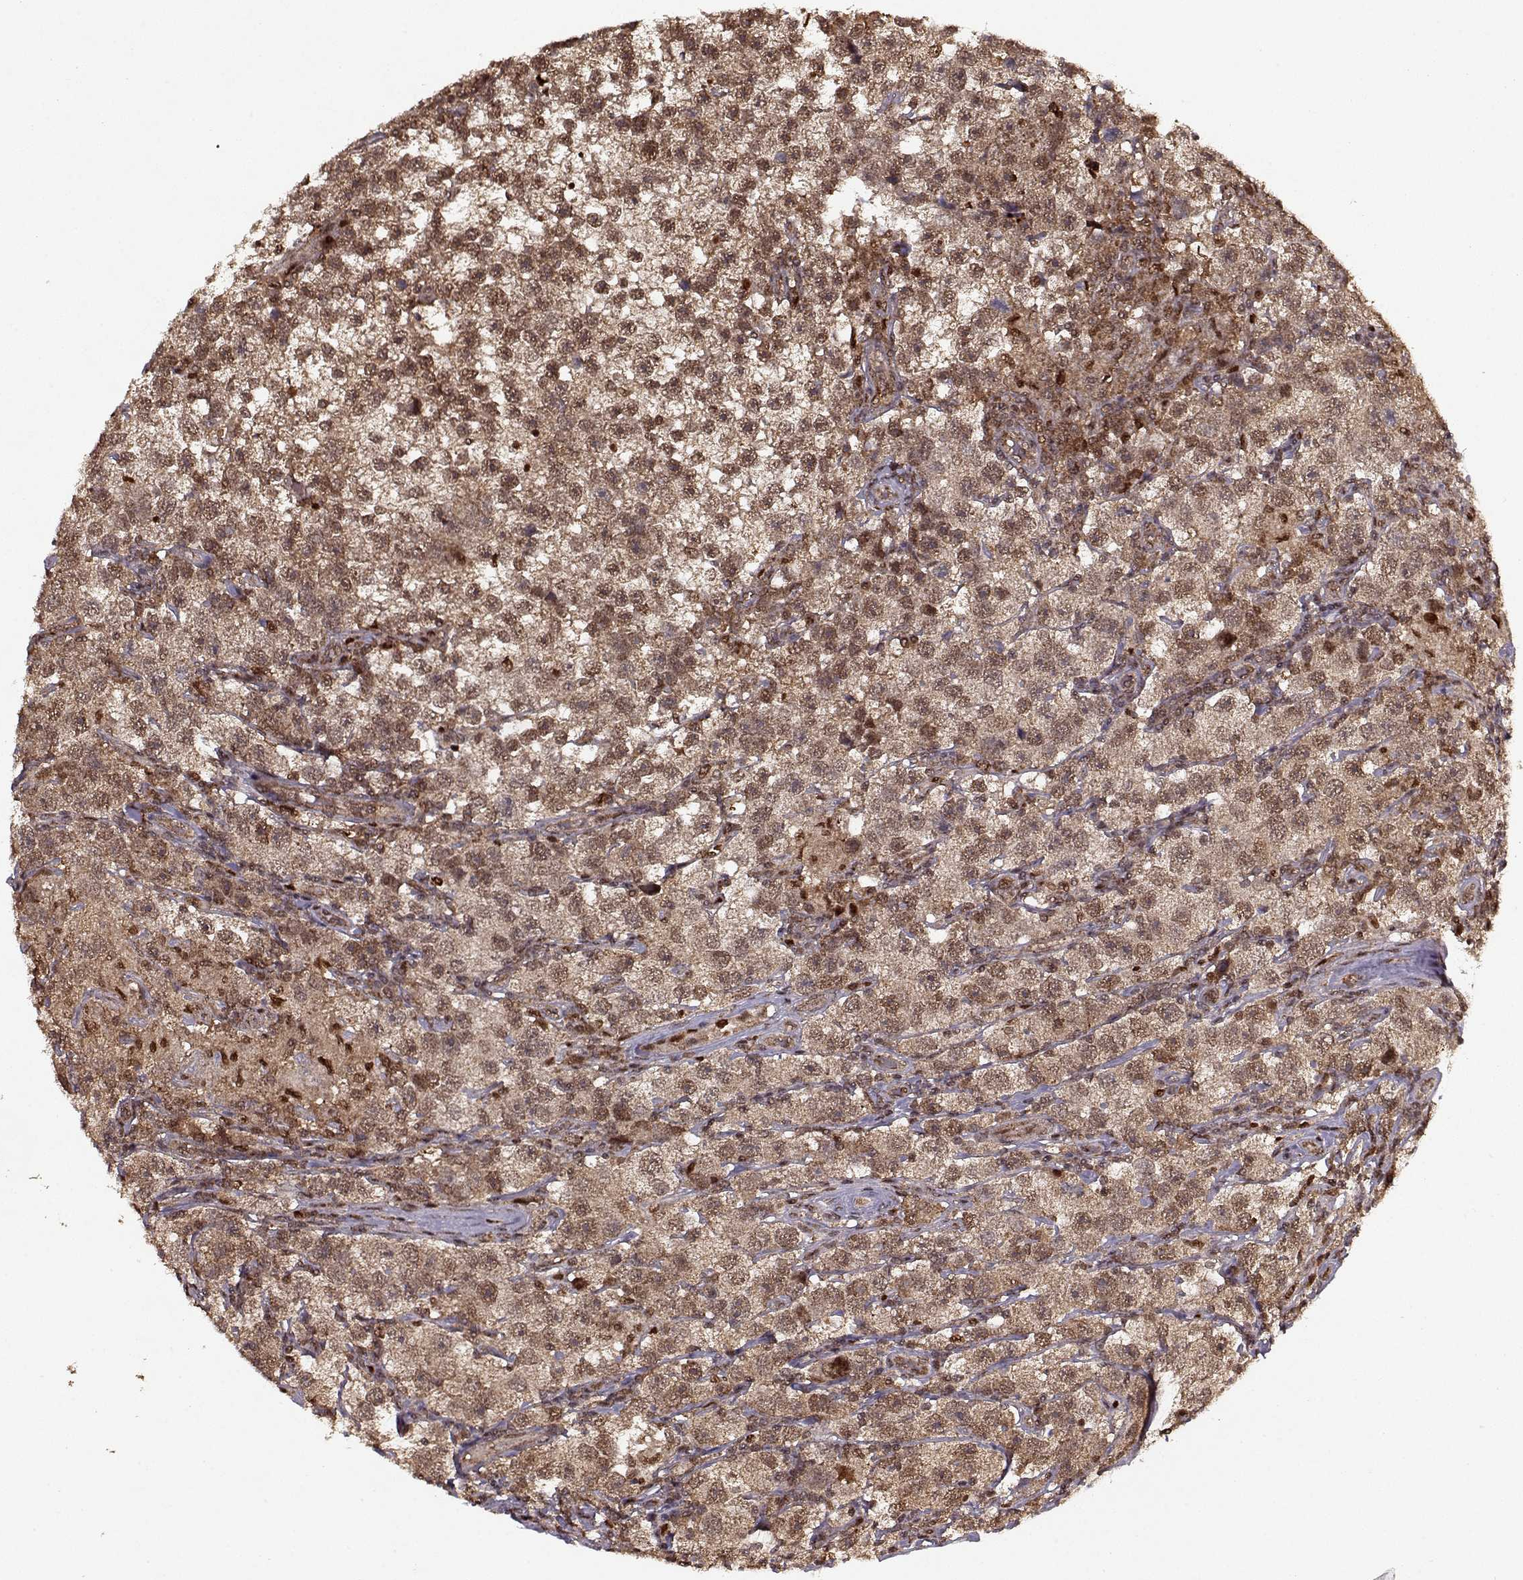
{"staining": {"intensity": "moderate", "quantity": ">75%", "location": "cytoplasmic/membranous,nuclear"}, "tissue": "testis cancer", "cell_type": "Tumor cells", "image_type": "cancer", "snomed": [{"axis": "morphology", "description": "Seminoma, NOS"}, {"axis": "topography", "description": "Testis"}], "caption": "A high-resolution image shows immunohistochemistry staining of testis seminoma, which displays moderate cytoplasmic/membranous and nuclear expression in approximately >75% of tumor cells. The staining is performed using DAB brown chromogen to label protein expression. The nuclei are counter-stained blue using hematoxylin.", "gene": "PSMA7", "patient": {"sex": "male", "age": 26}}